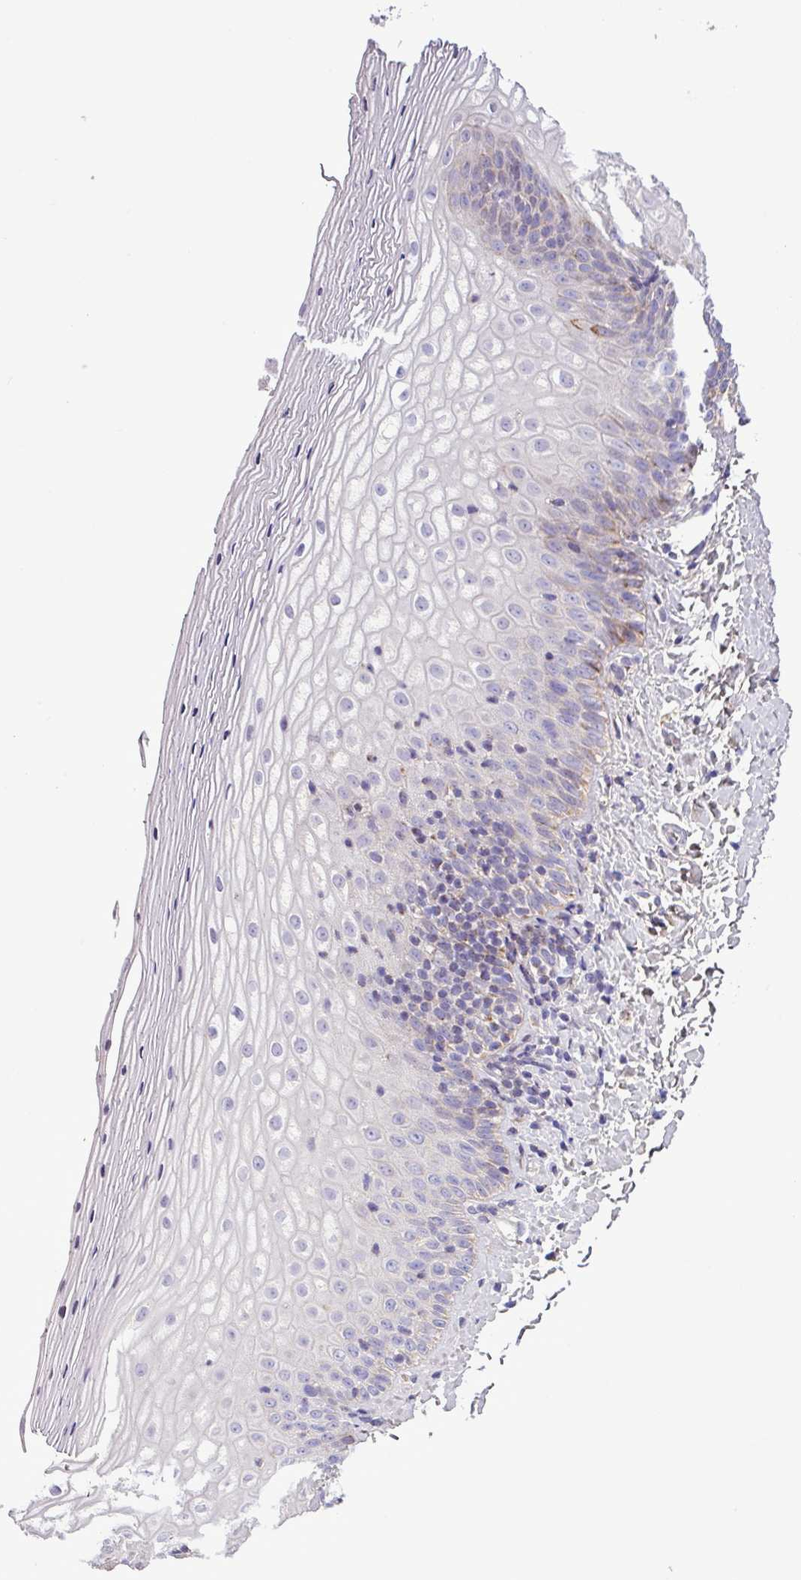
{"staining": {"intensity": "moderate", "quantity": "<25%", "location": "cytoplasmic/membranous"}, "tissue": "vagina", "cell_type": "Squamous epithelial cells", "image_type": "normal", "snomed": [{"axis": "morphology", "description": "Normal tissue, NOS"}, {"axis": "topography", "description": "Vagina"}], "caption": "Squamous epithelial cells exhibit moderate cytoplasmic/membranous expression in approximately <25% of cells in benign vagina. (IHC, brightfield microscopy, high magnification).", "gene": "FAM183A", "patient": {"sex": "female", "age": 65}}